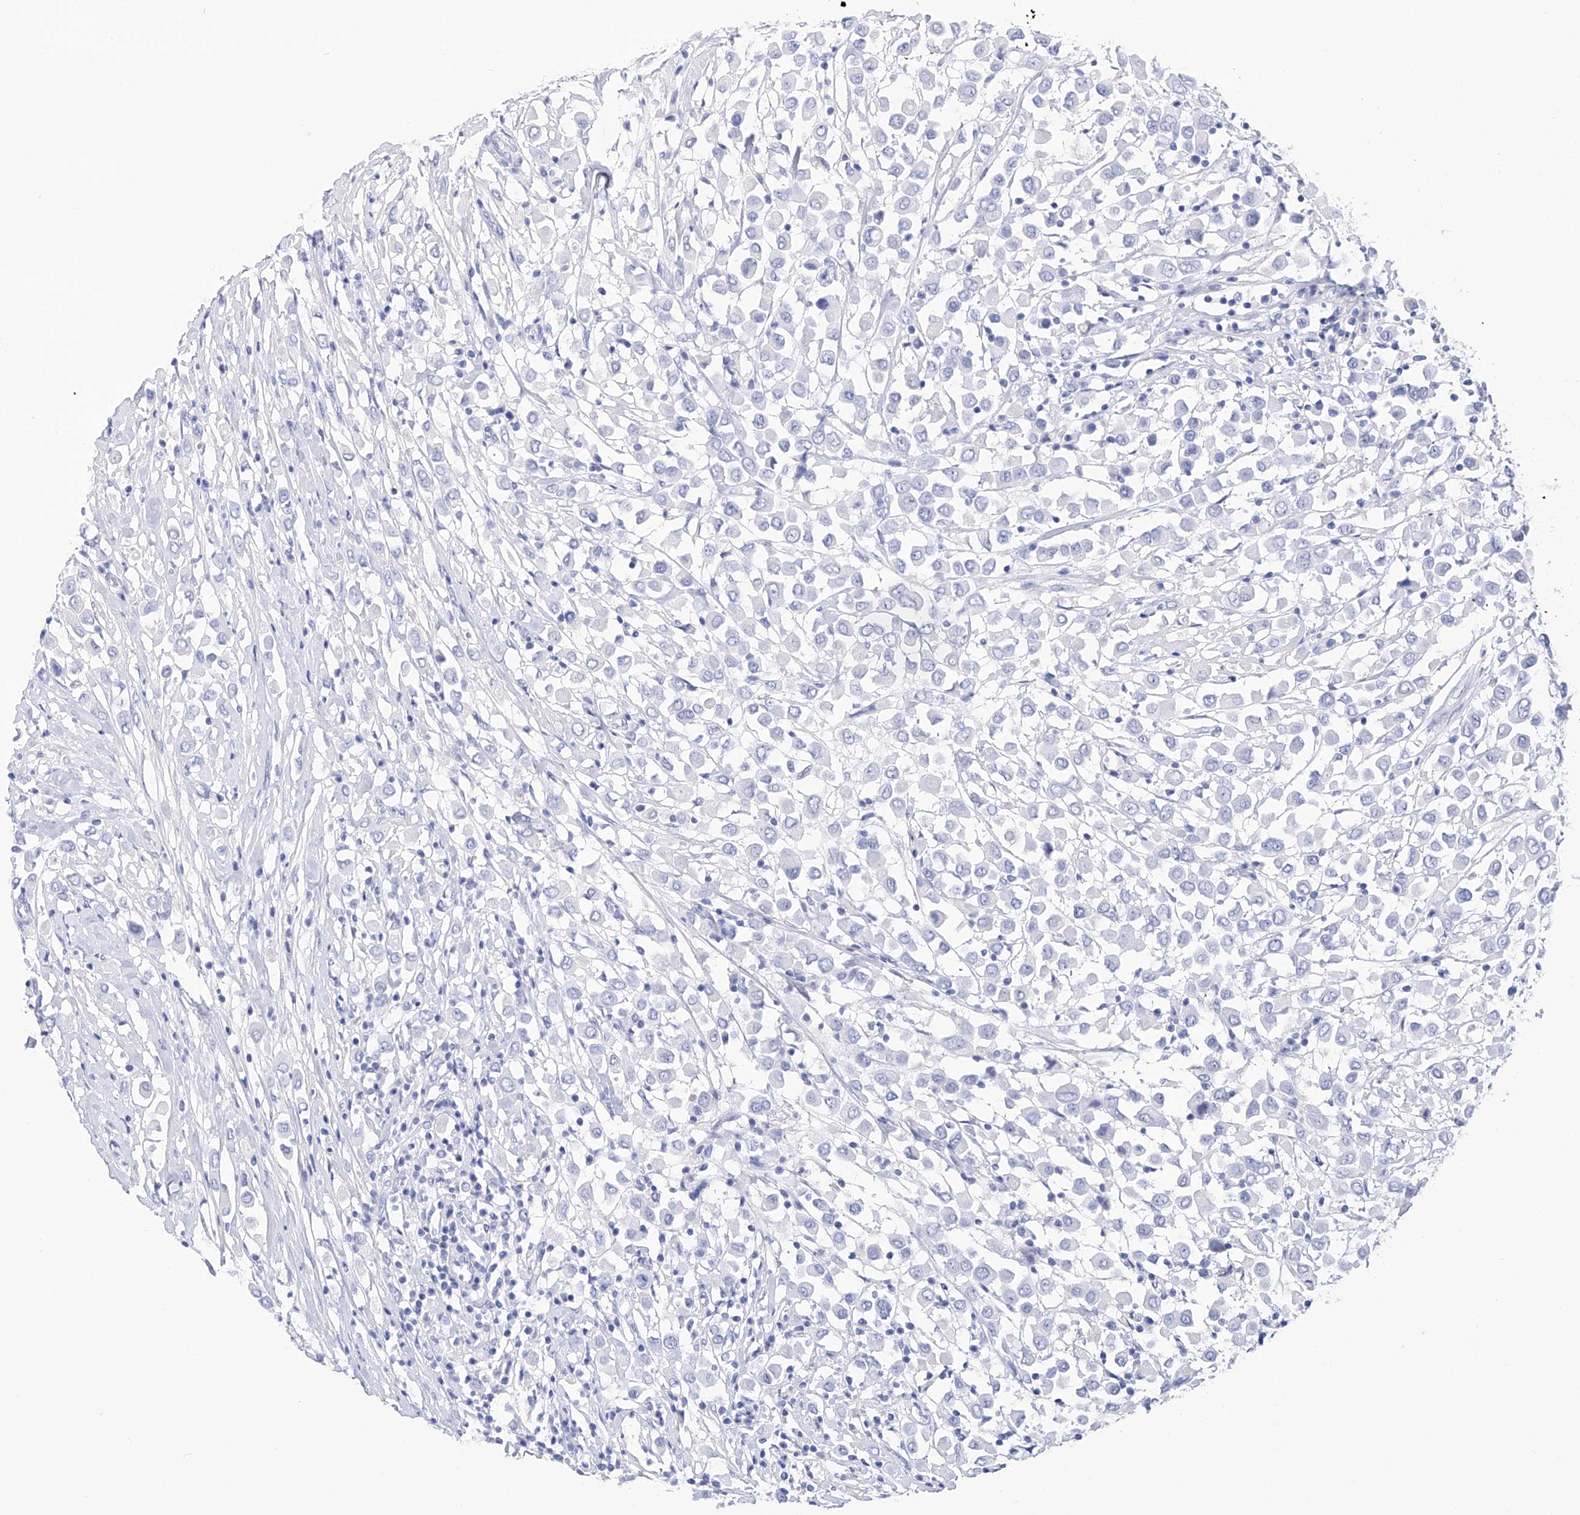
{"staining": {"intensity": "negative", "quantity": "none", "location": "none"}, "tissue": "breast cancer", "cell_type": "Tumor cells", "image_type": "cancer", "snomed": [{"axis": "morphology", "description": "Duct carcinoma"}, {"axis": "topography", "description": "Breast"}], "caption": "IHC photomicrograph of neoplastic tissue: breast cancer (invasive ductal carcinoma) stained with DAB reveals no significant protein expression in tumor cells.", "gene": "FLG", "patient": {"sex": "female", "age": 61}}